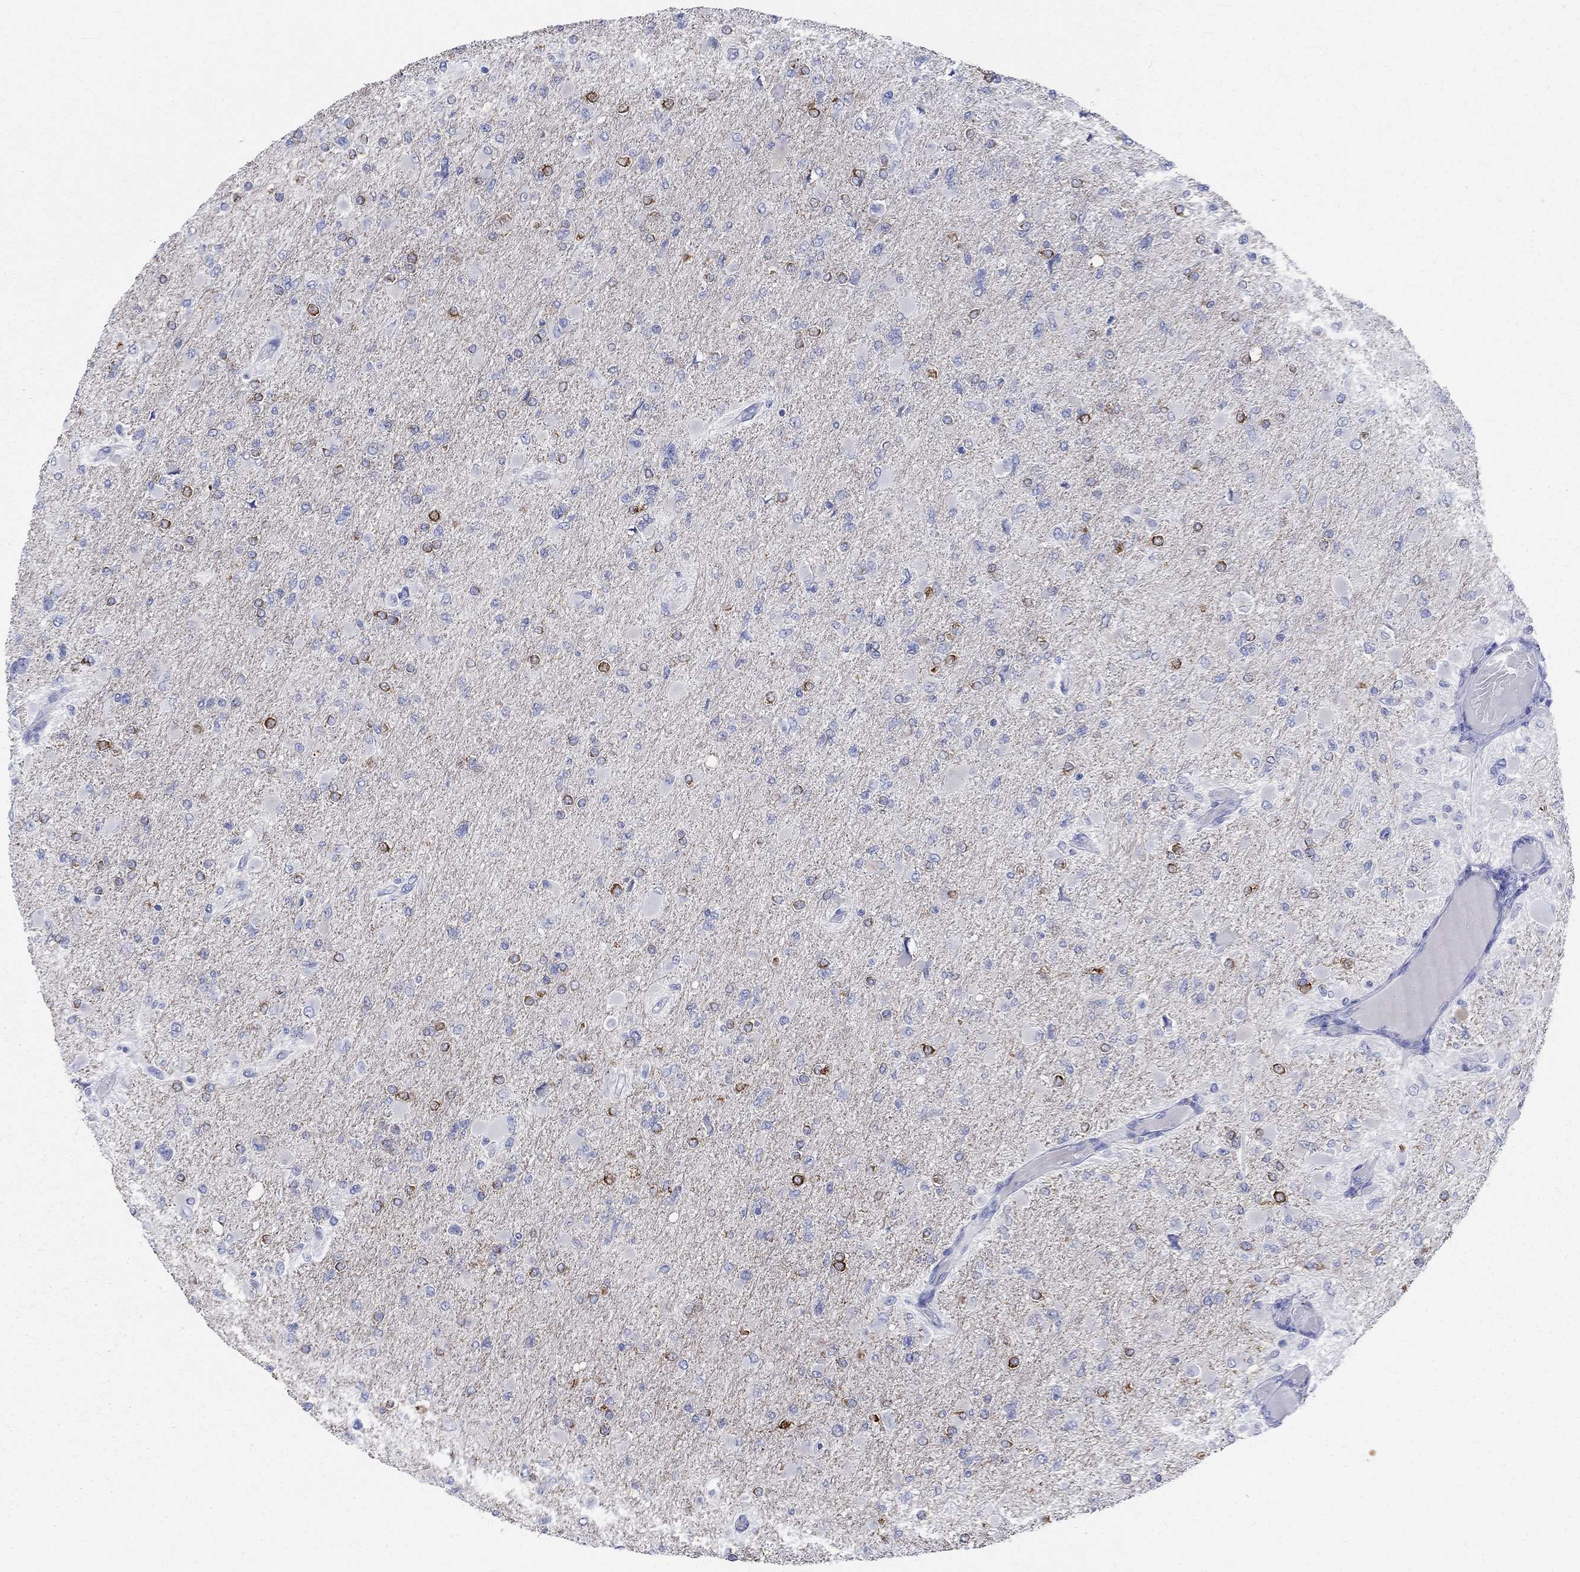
{"staining": {"intensity": "strong", "quantity": "<25%", "location": "cytoplasmic/membranous"}, "tissue": "glioma", "cell_type": "Tumor cells", "image_type": "cancer", "snomed": [{"axis": "morphology", "description": "Glioma, malignant, High grade"}, {"axis": "topography", "description": "Cerebral cortex"}], "caption": "Immunohistochemical staining of human glioma displays medium levels of strong cytoplasmic/membranous protein positivity in about <25% of tumor cells. The protein of interest is stained brown, and the nuclei are stained in blue (DAB IHC with brightfield microscopy, high magnification).", "gene": "SPATA9", "patient": {"sex": "female", "age": 36}}